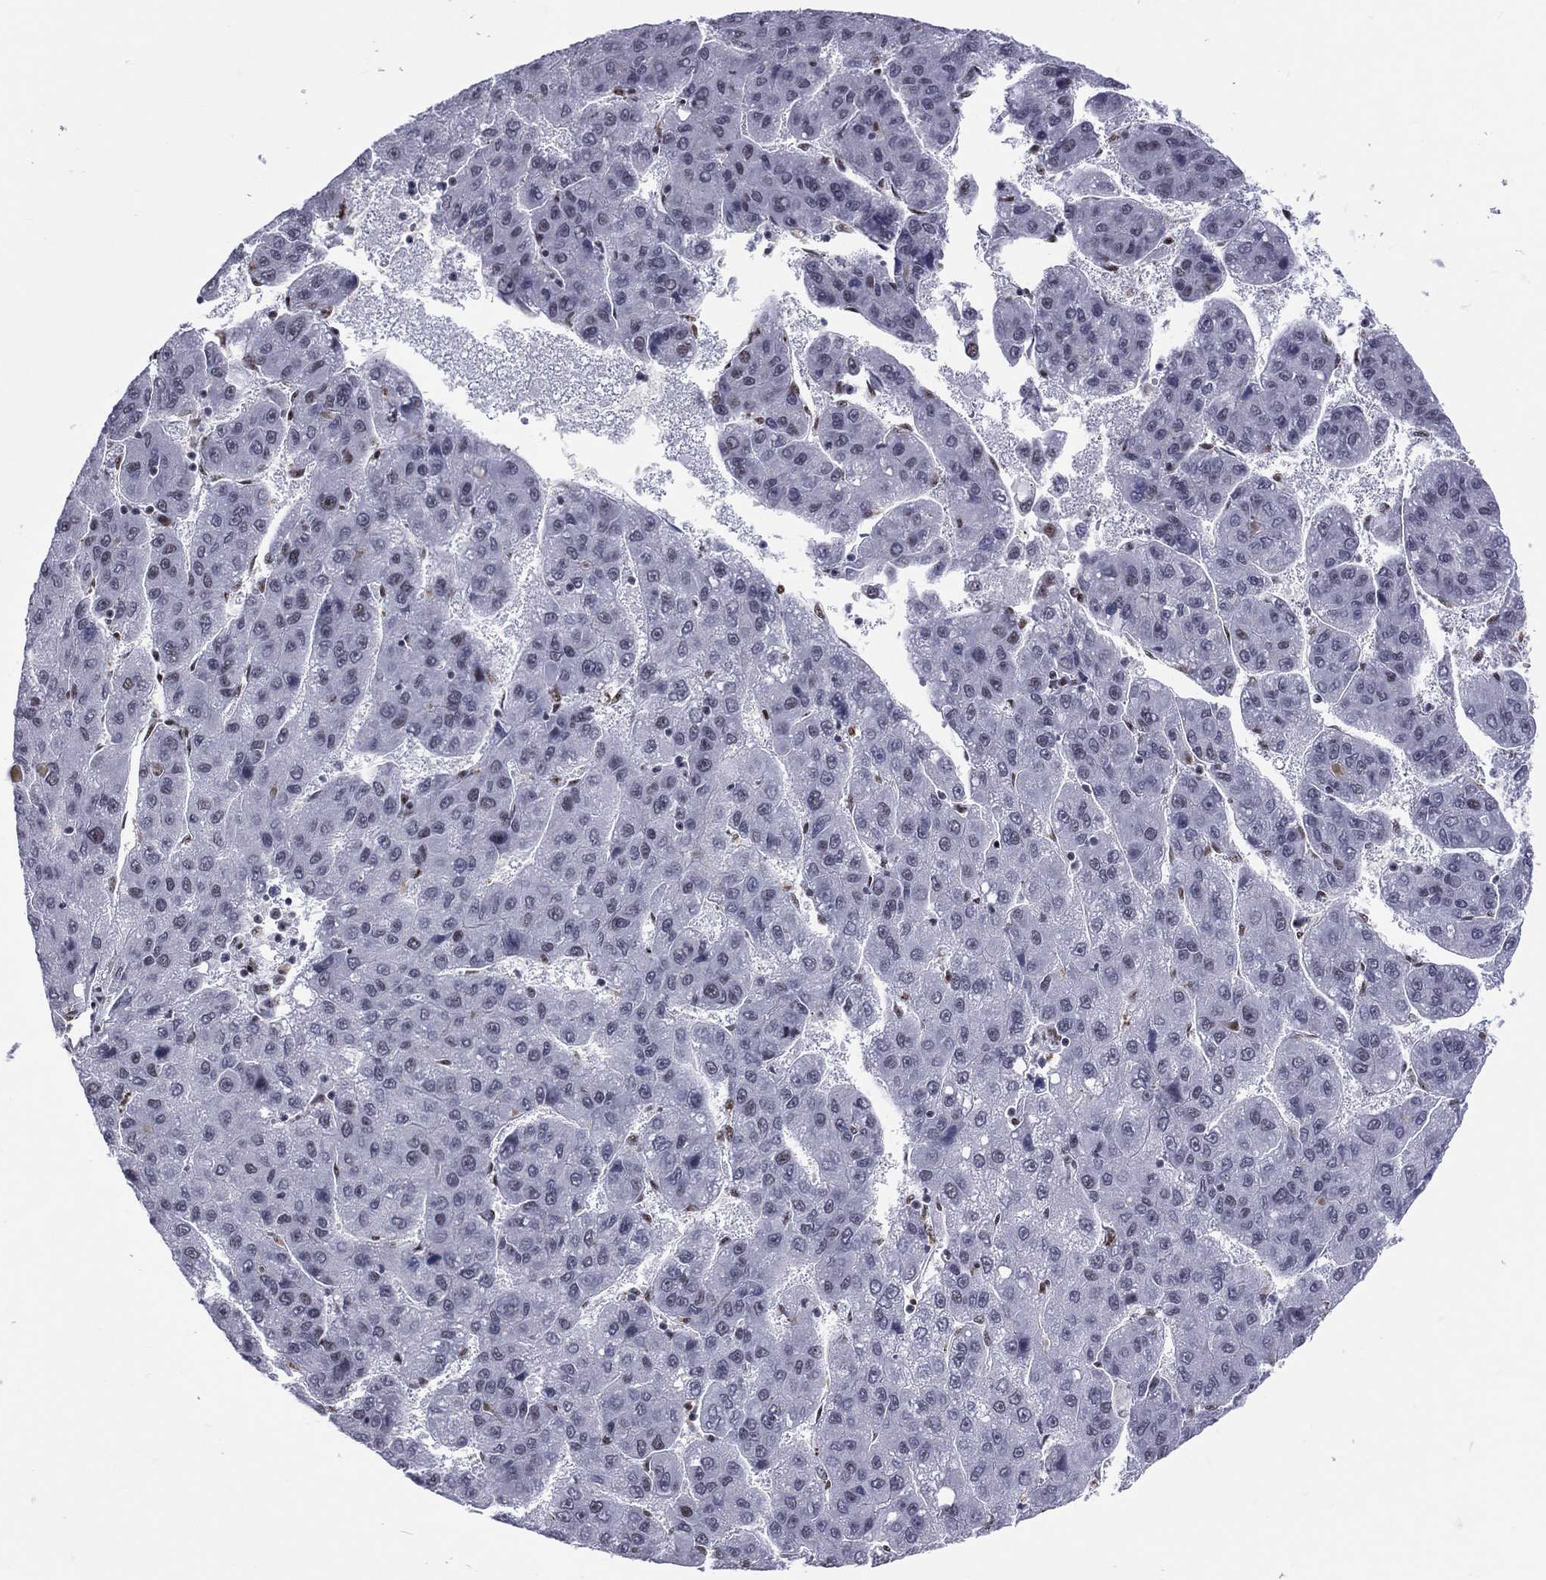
{"staining": {"intensity": "negative", "quantity": "none", "location": "none"}, "tissue": "liver cancer", "cell_type": "Tumor cells", "image_type": "cancer", "snomed": [{"axis": "morphology", "description": "Carcinoma, Hepatocellular, NOS"}, {"axis": "topography", "description": "Liver"}], "caption": "DAB (3,3'-diaminobenzidine) immunohistochemical staining of human liver hepatocellular carcinoma shows no significant expression in tumor cells.", "gene": "ZNF7", "patient": {"sex": "female", "age": 82}}